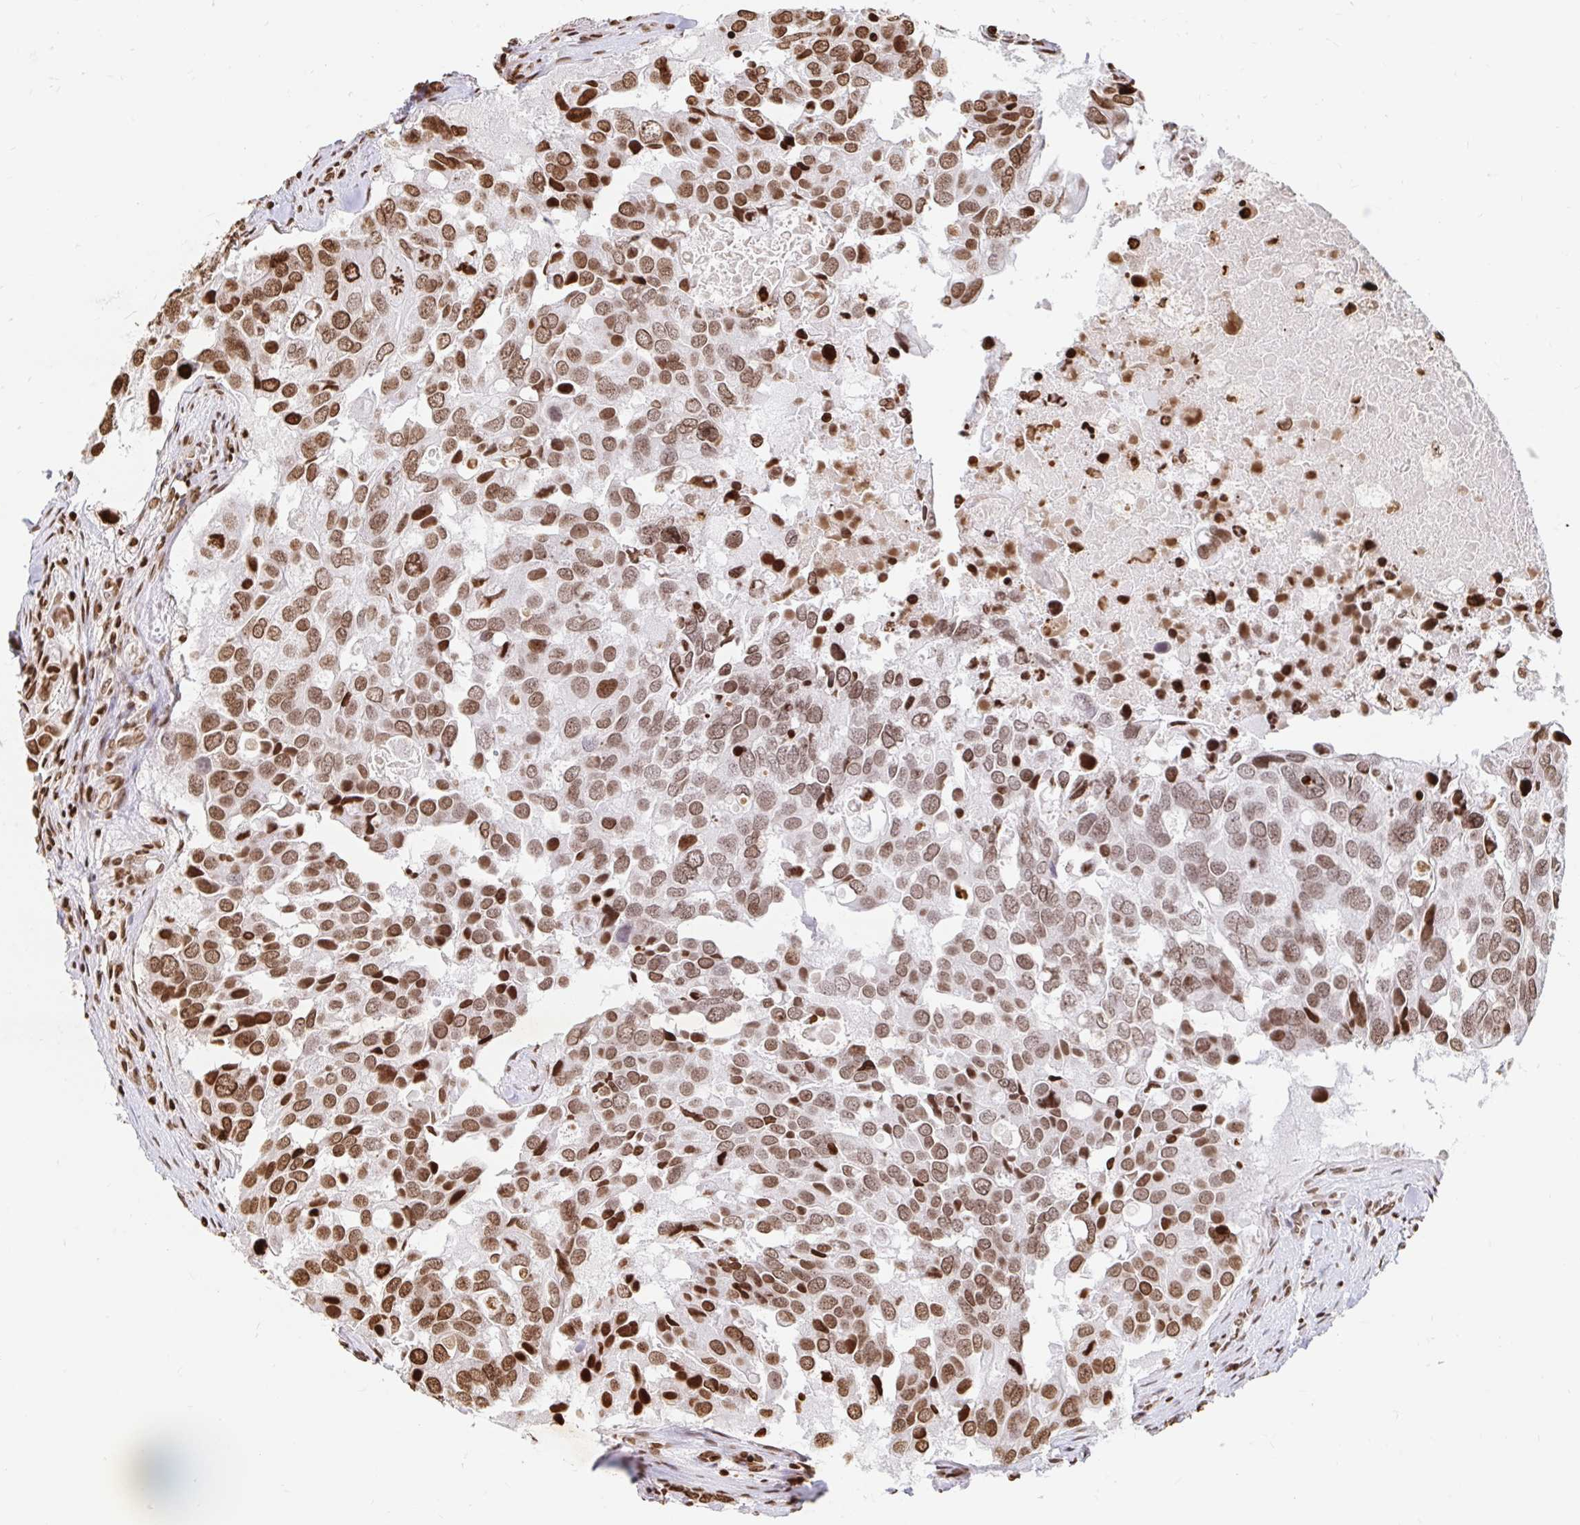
{"staining": {"intensity": "moderate", "quantity": ">75%", "location": "nuclear"}, "tissue": "breast cancer", "cell_type": "Tumor cells", "image_type": "cancer", "snomed": [{"axis": "morphology", "description": "Duct carcinoma"}, {"axis": "topography", "description": "Breast"}], "caption": "This photomicrograph demonstrates immunohistochemistry staining of breast invasive ductal carcinoma, with medium moderate nuclear expression in approximately >75% of tumor cells.", "gene": "H2BC5", "patient": {"sex": "female", "age": 83}}